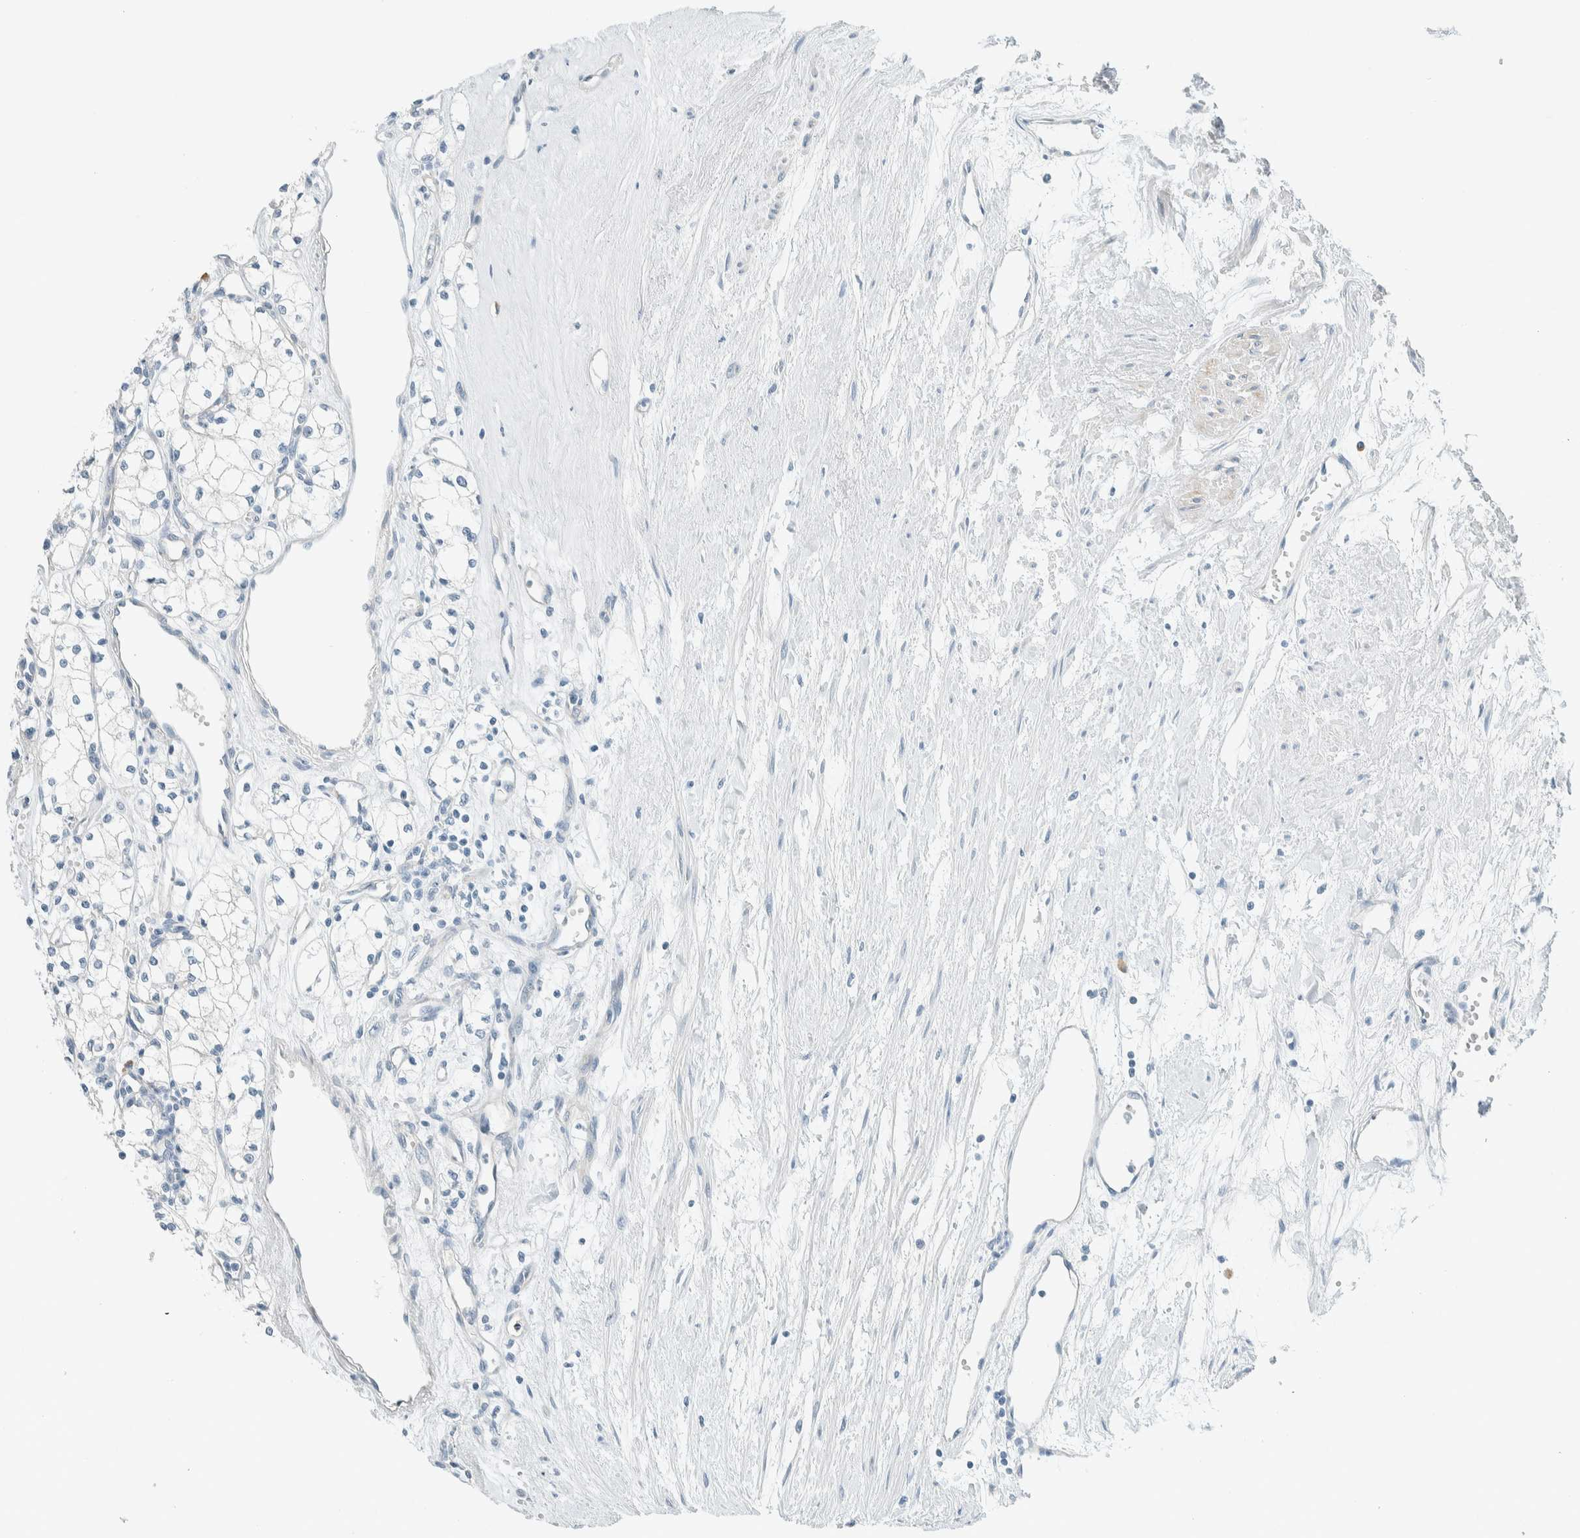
{"staining": {"intensity": "negative", "quantity": "none", "location": "none"}, "tissue": "renal cancer", "cell_type": "Tumor cells", "image_type": "cancer", "snomed": [{"axis": "morphology", "description": "Adenocarcinoma, NOS"}, {"axis": "topography", "description": "Kidney"}], "caption": "Adenocarcinoma (renal) stained for a protein using immunohistochemistry reveals no positivity tumor cells.", "gene": "SLFN12", "patient": {"sex": "male", "age": 59}}